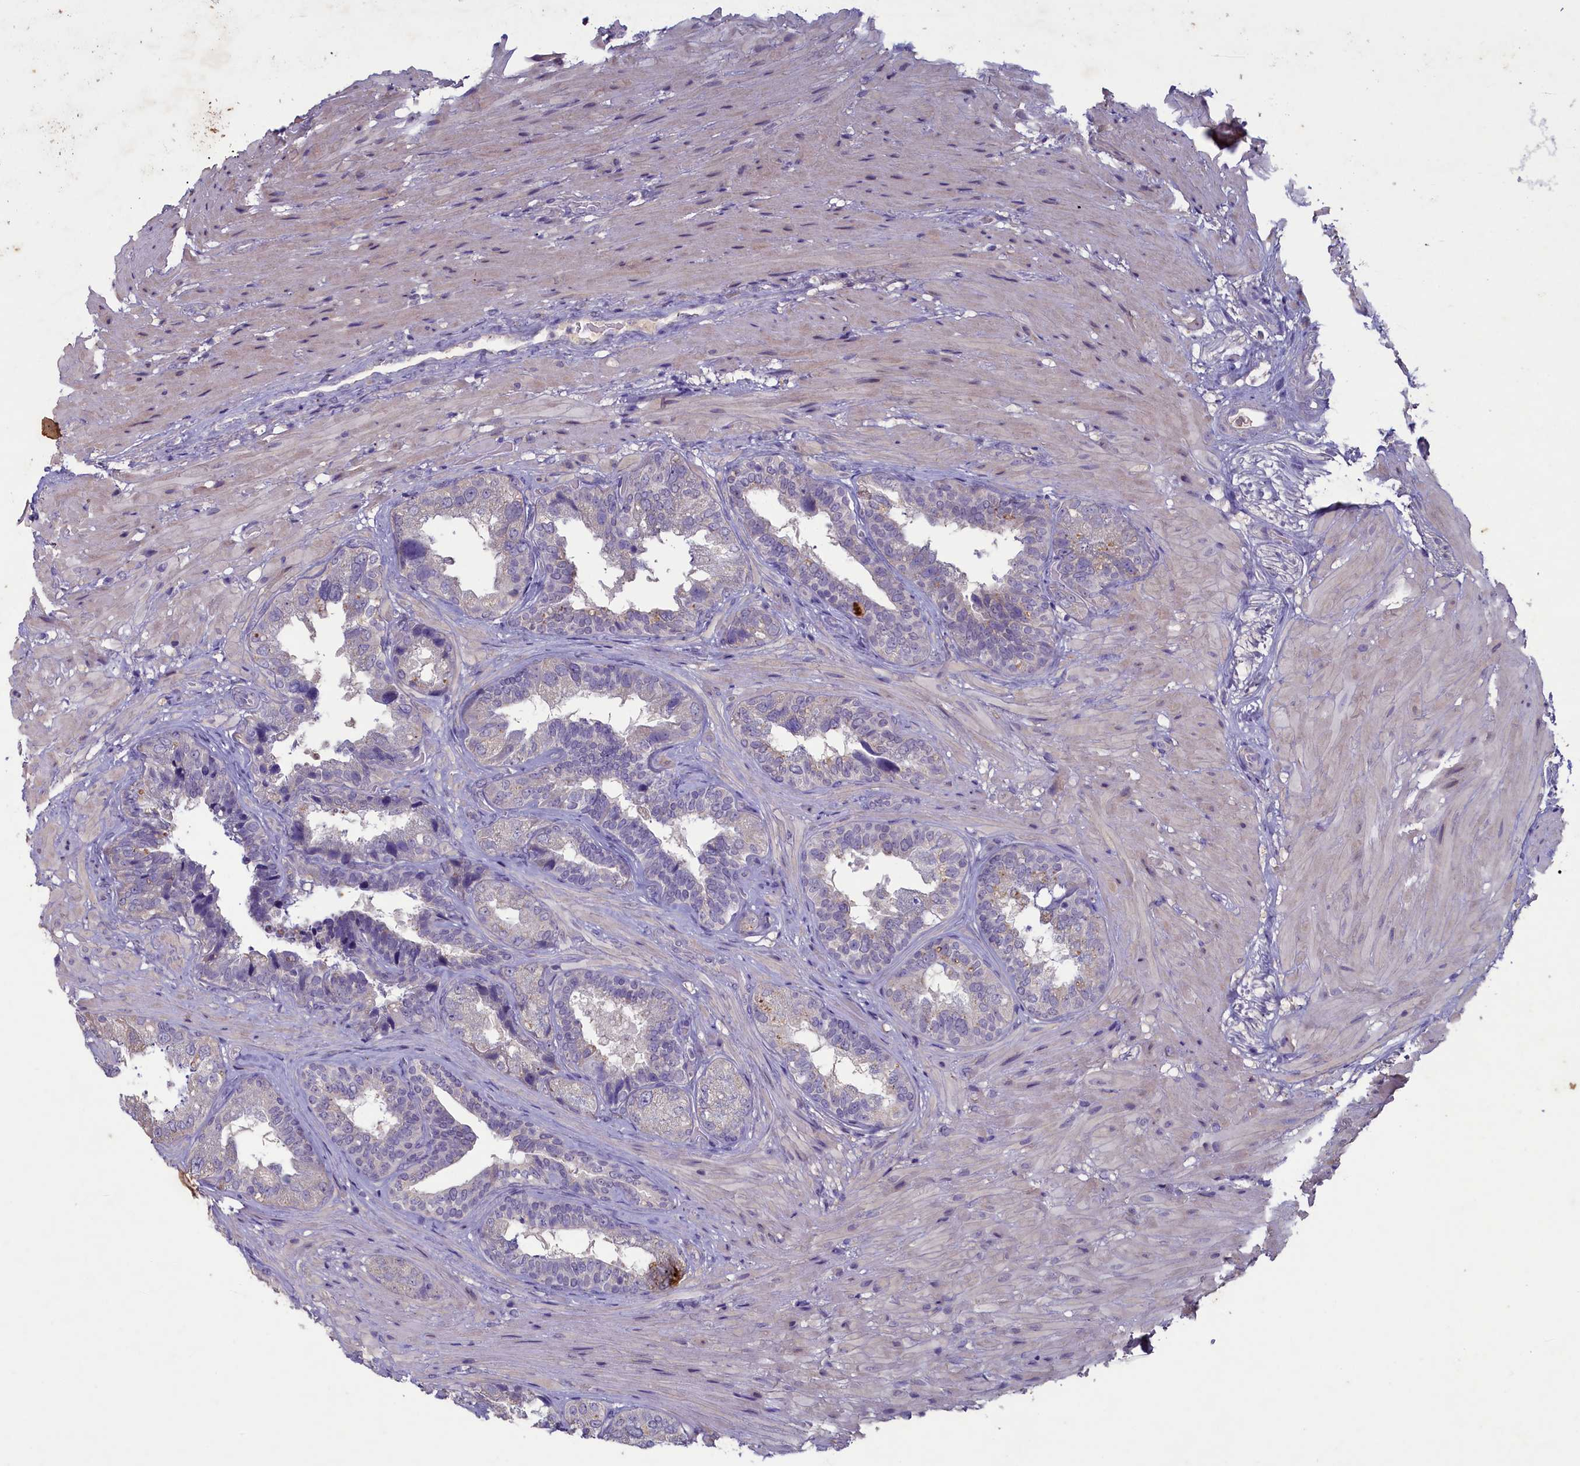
{"staining": {"intensity": "negative", "quantity": "none", "location": "none"}, "tissue": "seminal vesicle", "cell_type": "Glandular cells", "image_type": "normal", "snomed": [{"axis": "morphology", "description": "Normal tissue, NOS"}, {"axis": "topography", "description": "Seminal veicle"}, {"axis": "topography", "description": "Peripheral nerve tissue"}], "caption": "Immunohistochemistry (IHC) of benign seminal vesicle demonstrates no staining in glandular cells. The staining is performed using DAB (3,3'-diaminobenzidine) brown chromogen with nuclei counter-stained in using hematoxylin.", "gene": "ATF7IP2", "patient": {"sex": "male", "age": 63}}